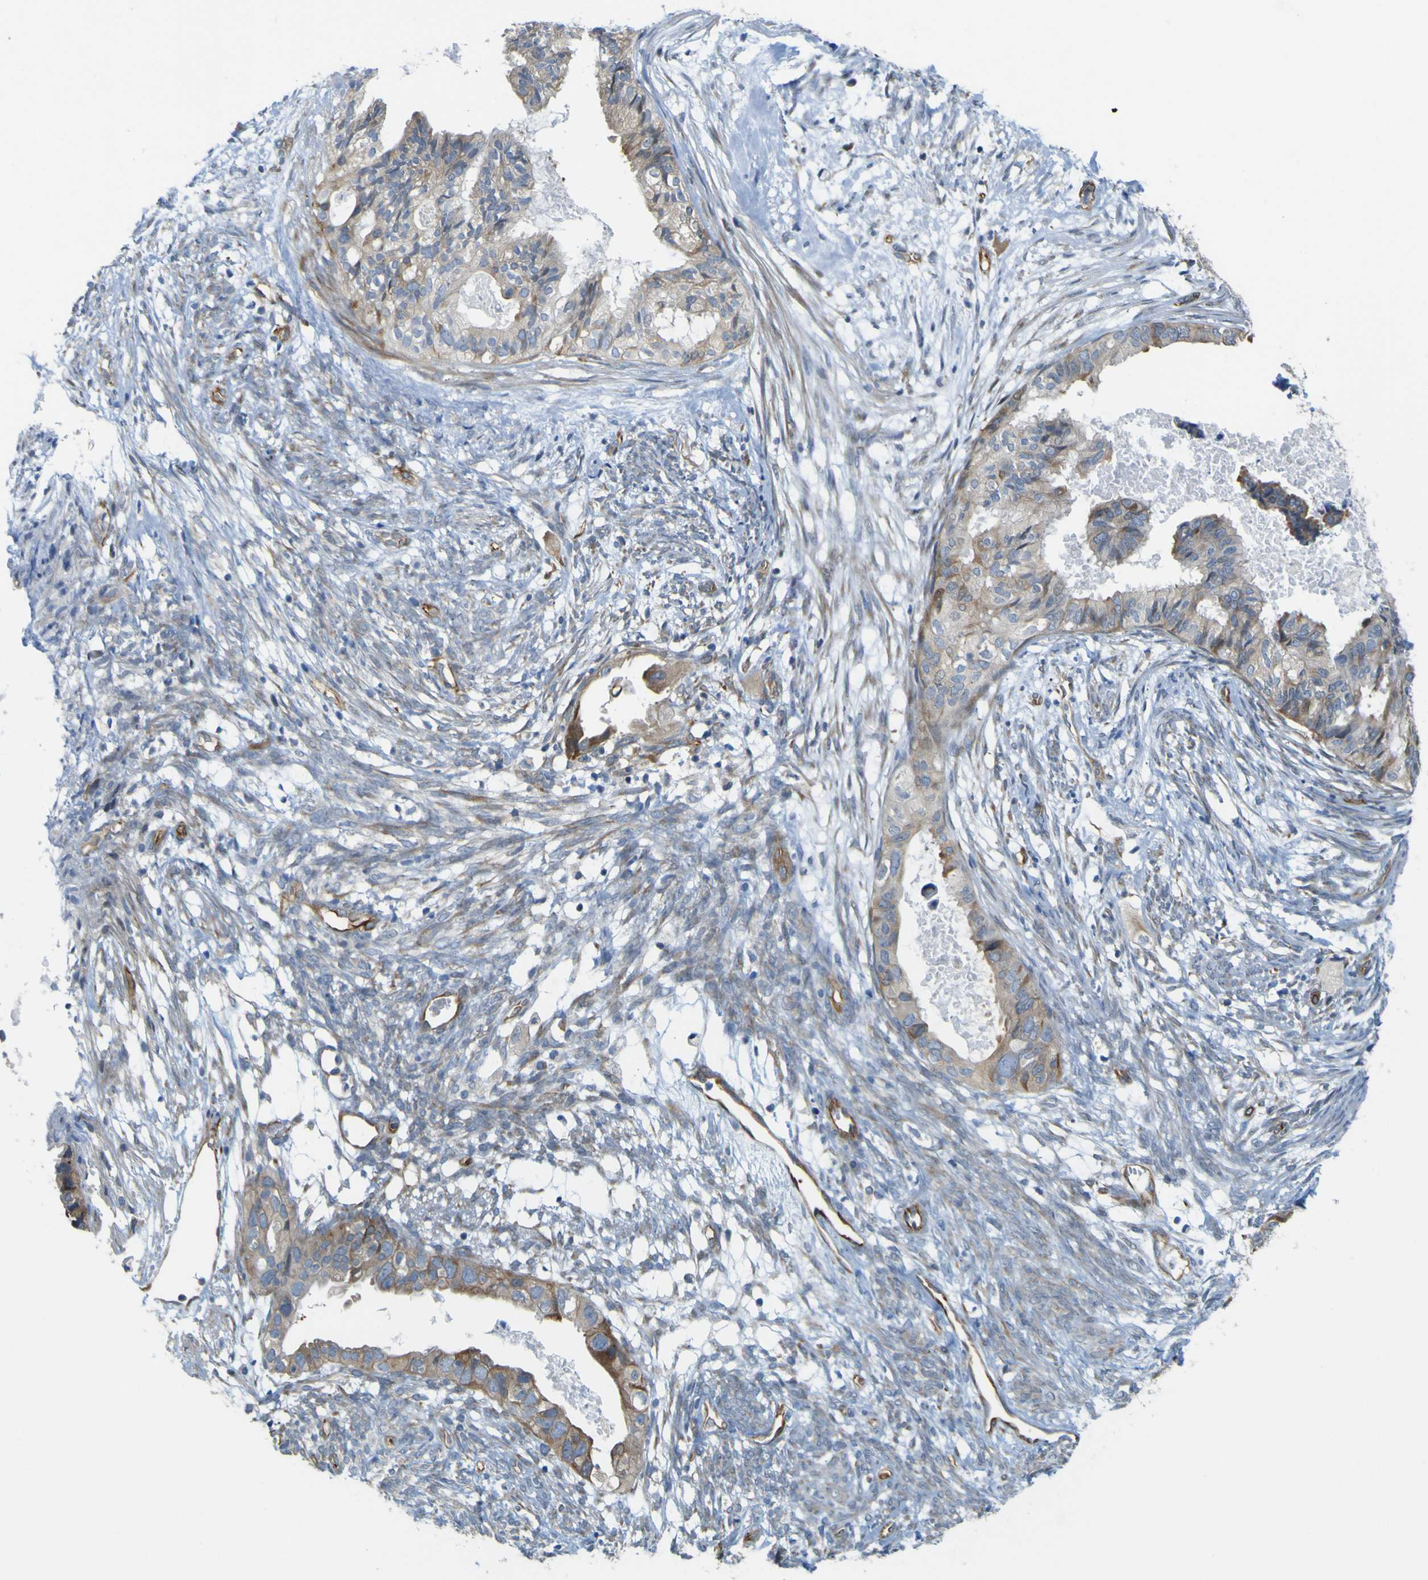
{"staining": {"intensity": "moderate", "quantity": "25%-75%", "location": "cytoplasmic/membranous"}, "tissue": "cervical cancer", "cell_type": "Tumor cells", "image_type": "cancer", "snomed": [{"axis": "morphology", "description": "Normal tissue, NOS"}, {"axis": "morphology", "description": "Adenocarcinoma, NOS"}, {"axis": "topography", "description": "Cervix"}, {"axis": "topography", "description": "Endometrium"}], "caption": "This is a photomicrograph of IHC staining of cervical cancer (adenocarcinoma), which shows moderate expression in the cytoplasmic/membranous of tumor cells.", "gene": "JPH1", "patient": {"sex": "female", "age": 86}}